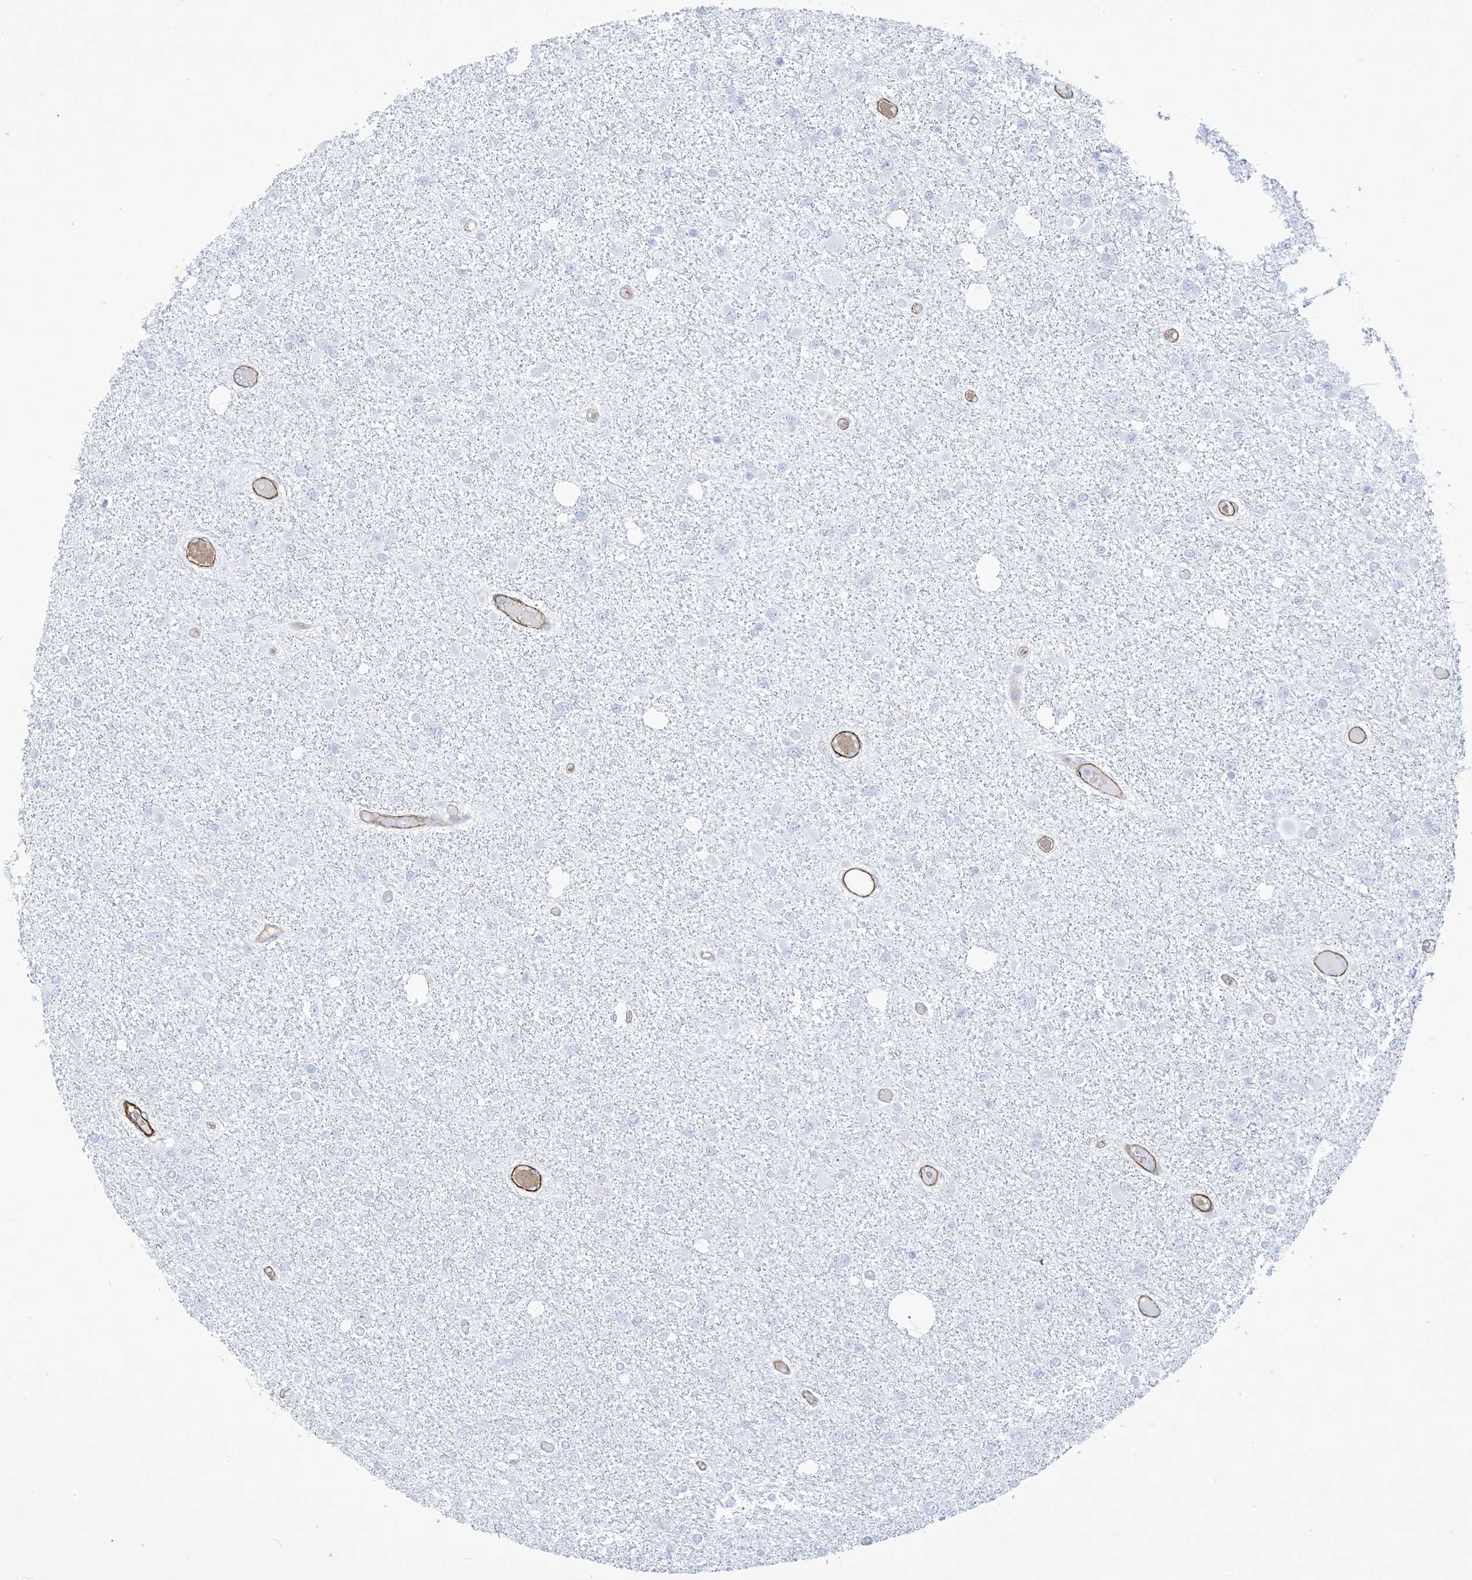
{"staining": {"intensity": "negative", "quantity": "none", "location": "none"}, "tissue": "glioma", "cell_type": "Tumor cells", "image_type": "cancer", "snomed": [{"axis": "morphology", "description": "Glioma, malignant, Low grade"}, {"axis": "topography", "description": "Brain"}], "caption": "Histopathology image shows no significant protein staining in tumor cells of malignant glioma (low-grade).", "gene": "B3GNT7", "patient": {"sex": "female", "age": 22}}